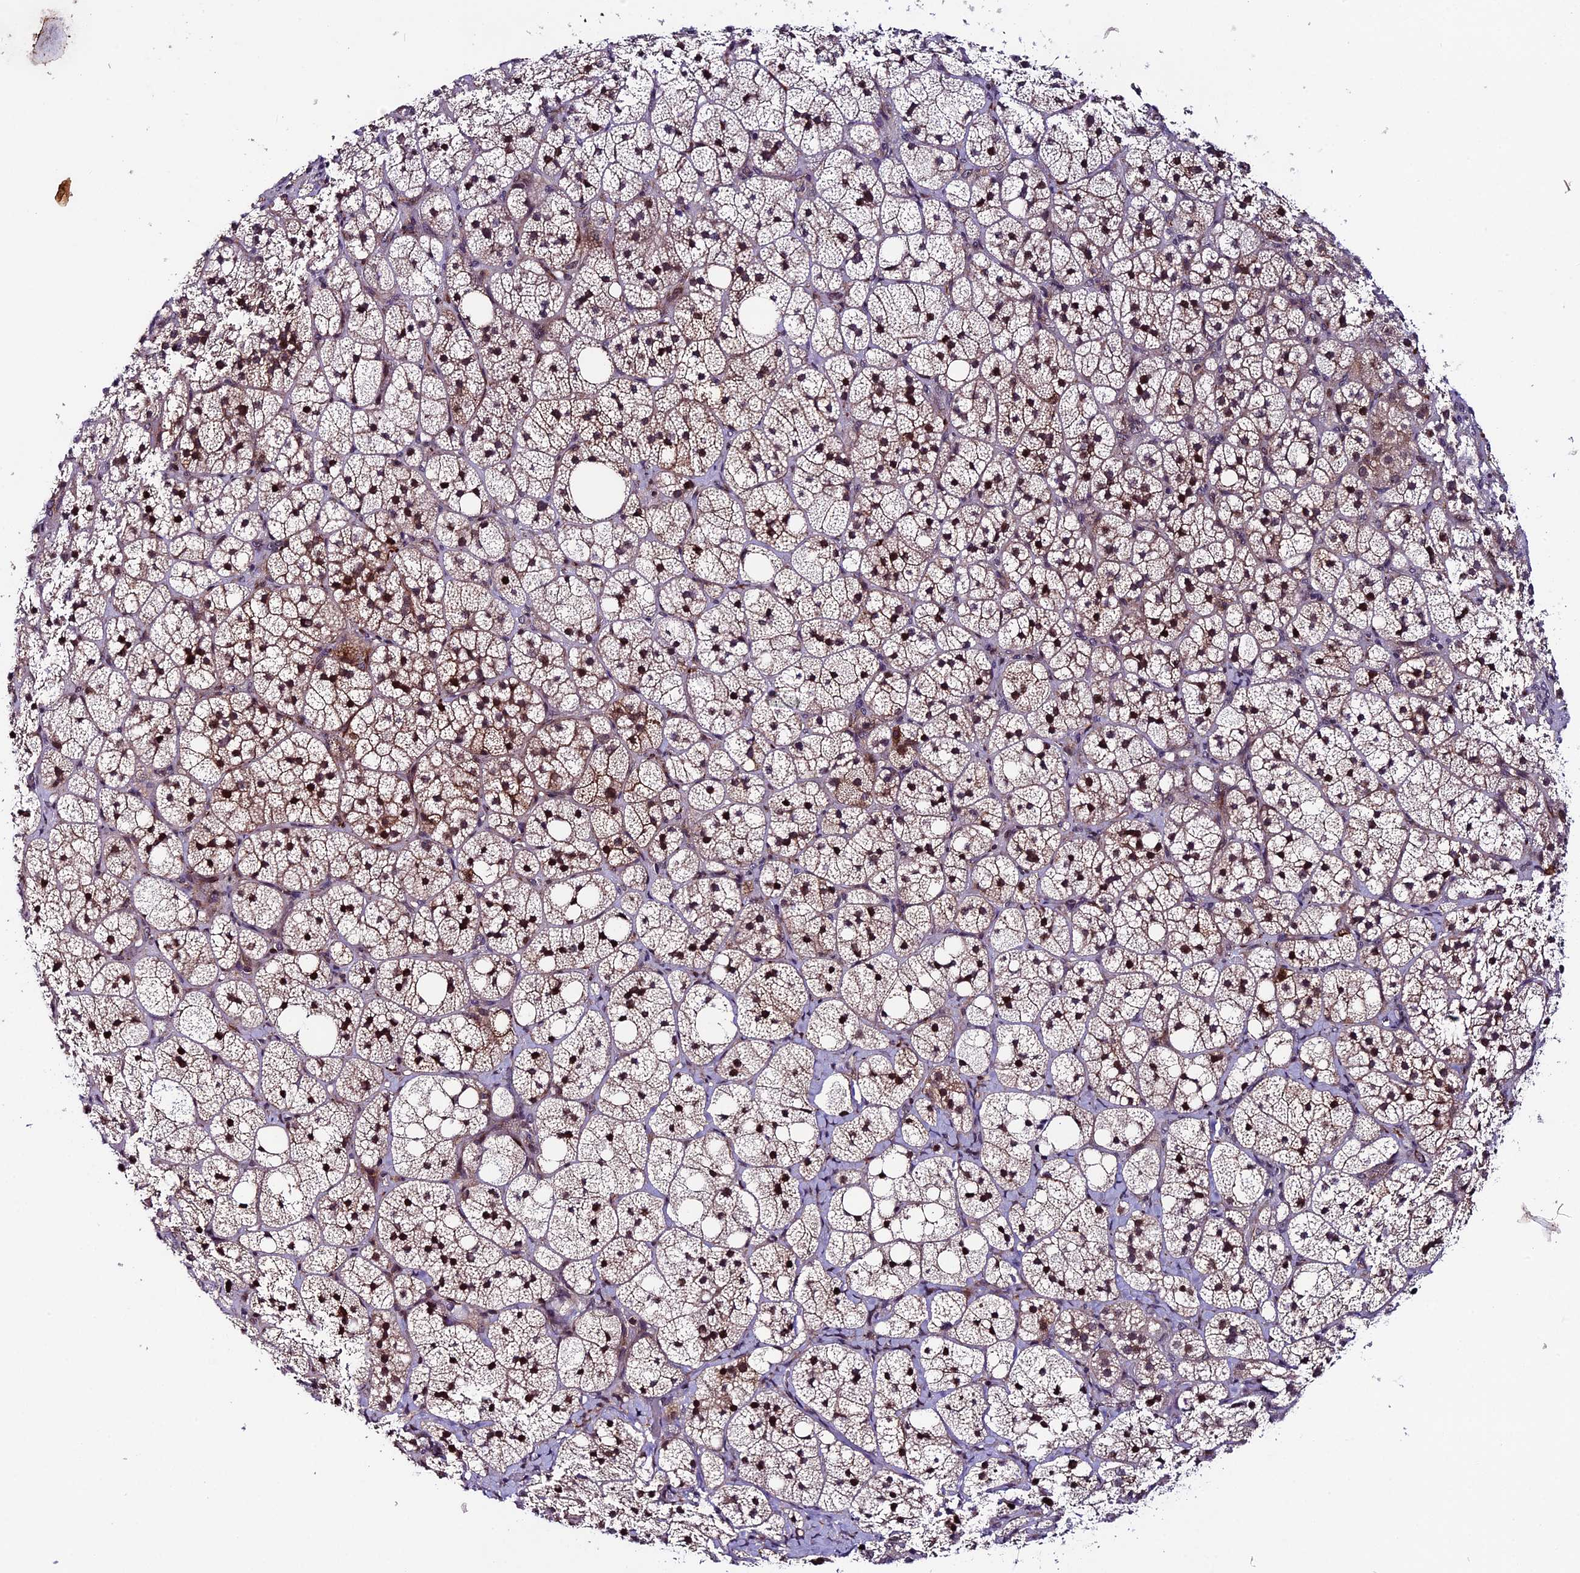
{"staining": {"intensity": "strong", "quantity": "<25%", "location": "cytoplasmic/membranous,nuclear"}, "tissue": "adrenal gland", "cell_type": "Glandular cells", "image_type": "normal", "snomed": [{"axis": "morphology", "description": "Normal tissue, NOS"}, {"axis": "topography", "description": "Adrenal gland"}], "caption": "DAB immunohistochemical staining of unremarkable adrenal gland exhibits strong cytoplasmic/membranous,nuclear protein positivity in approximately <25% of glandular cells.", "gene": "SIPA1L3", "patient": {"sex": "male", "age": 61}}